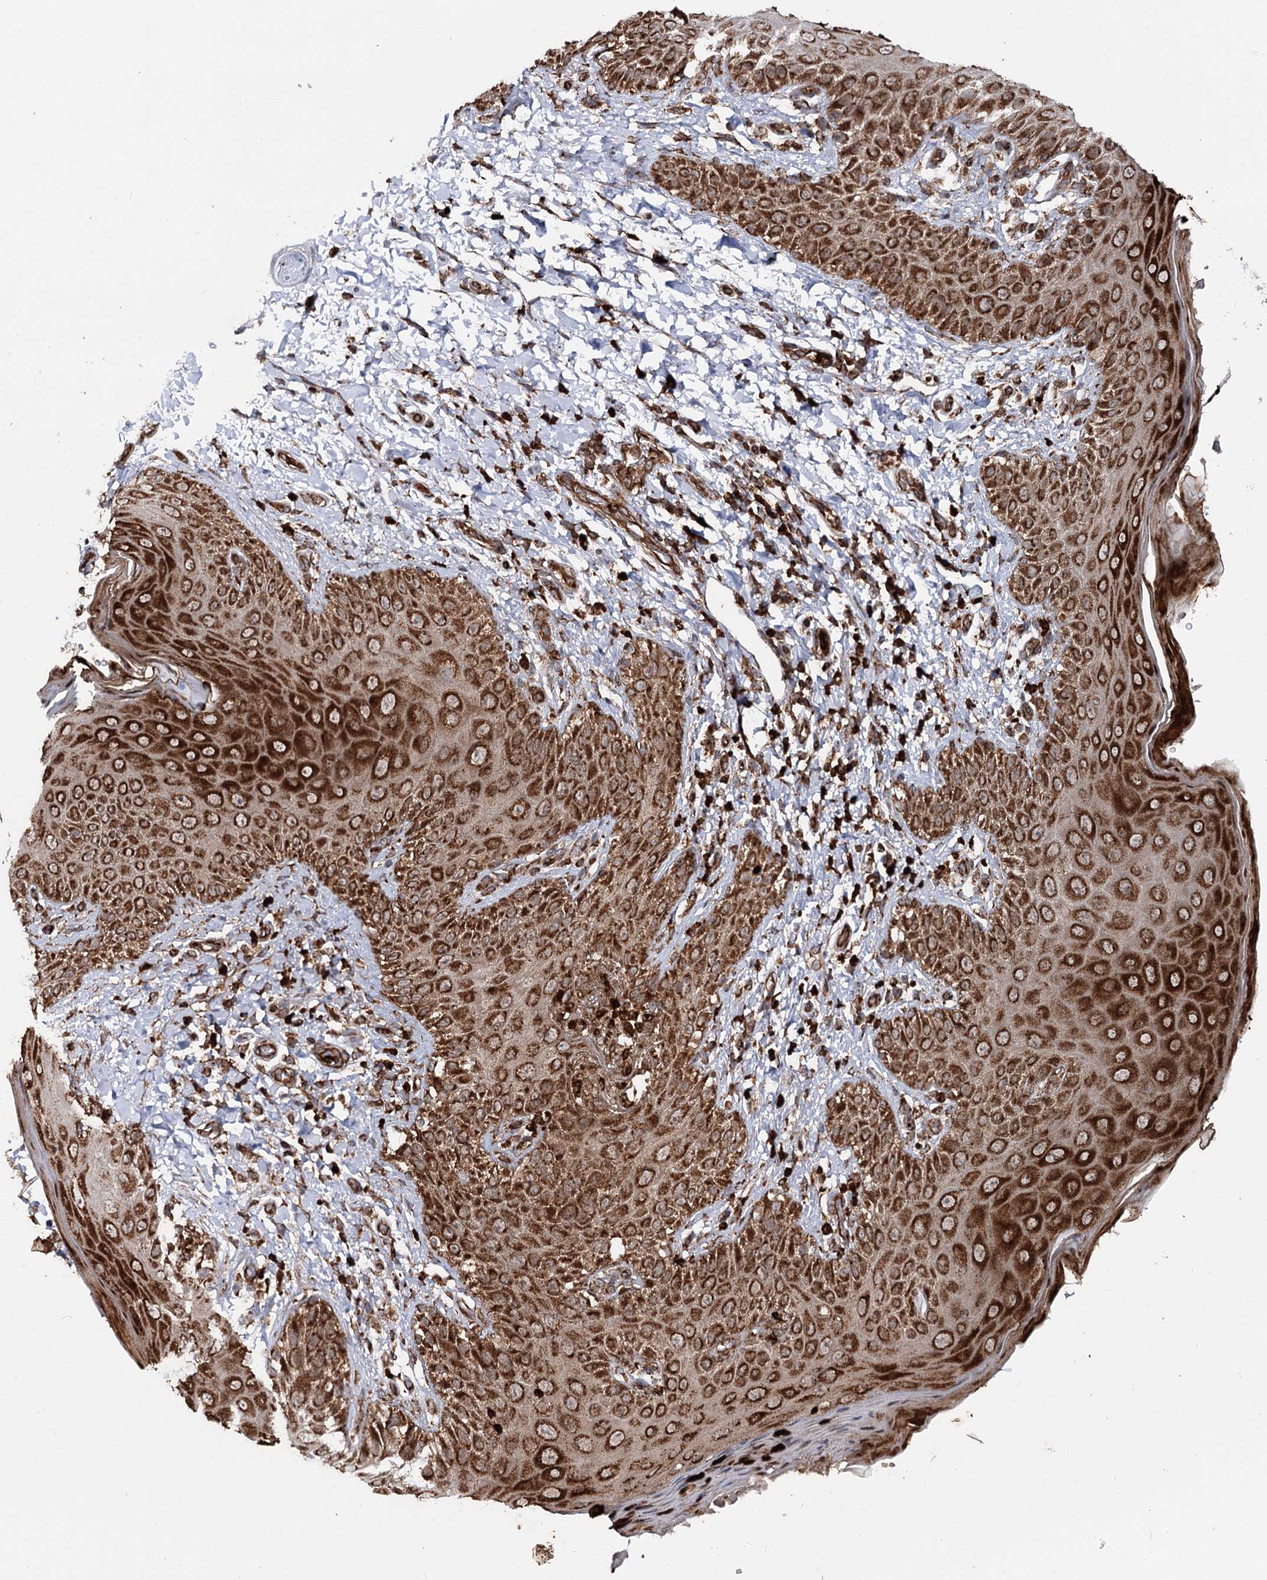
{"staining": {"intensity": "strong", "quantity": ">75%", "location": "cytoplasmic/membranous"}, "tissue": "skin", "cell_type": "Epidermal cells", "image_type": "normal", "snomed": [{"axis": "morphology", "description": "Normal tissue, NOS"}, {"axis": "topography", "description": "Anal"}], "caption": "High-magnification brightfield microscopy of benign skin stained with DAB (brown) and counterstained with hematoxylin (blue). epidermal cells exhibit strong cytoplasmic/membranous expression is appreciated in approximately>75% of cells.", "gene": "FGFR1OP2", "patient": {"sex": "male", "age": 44}}